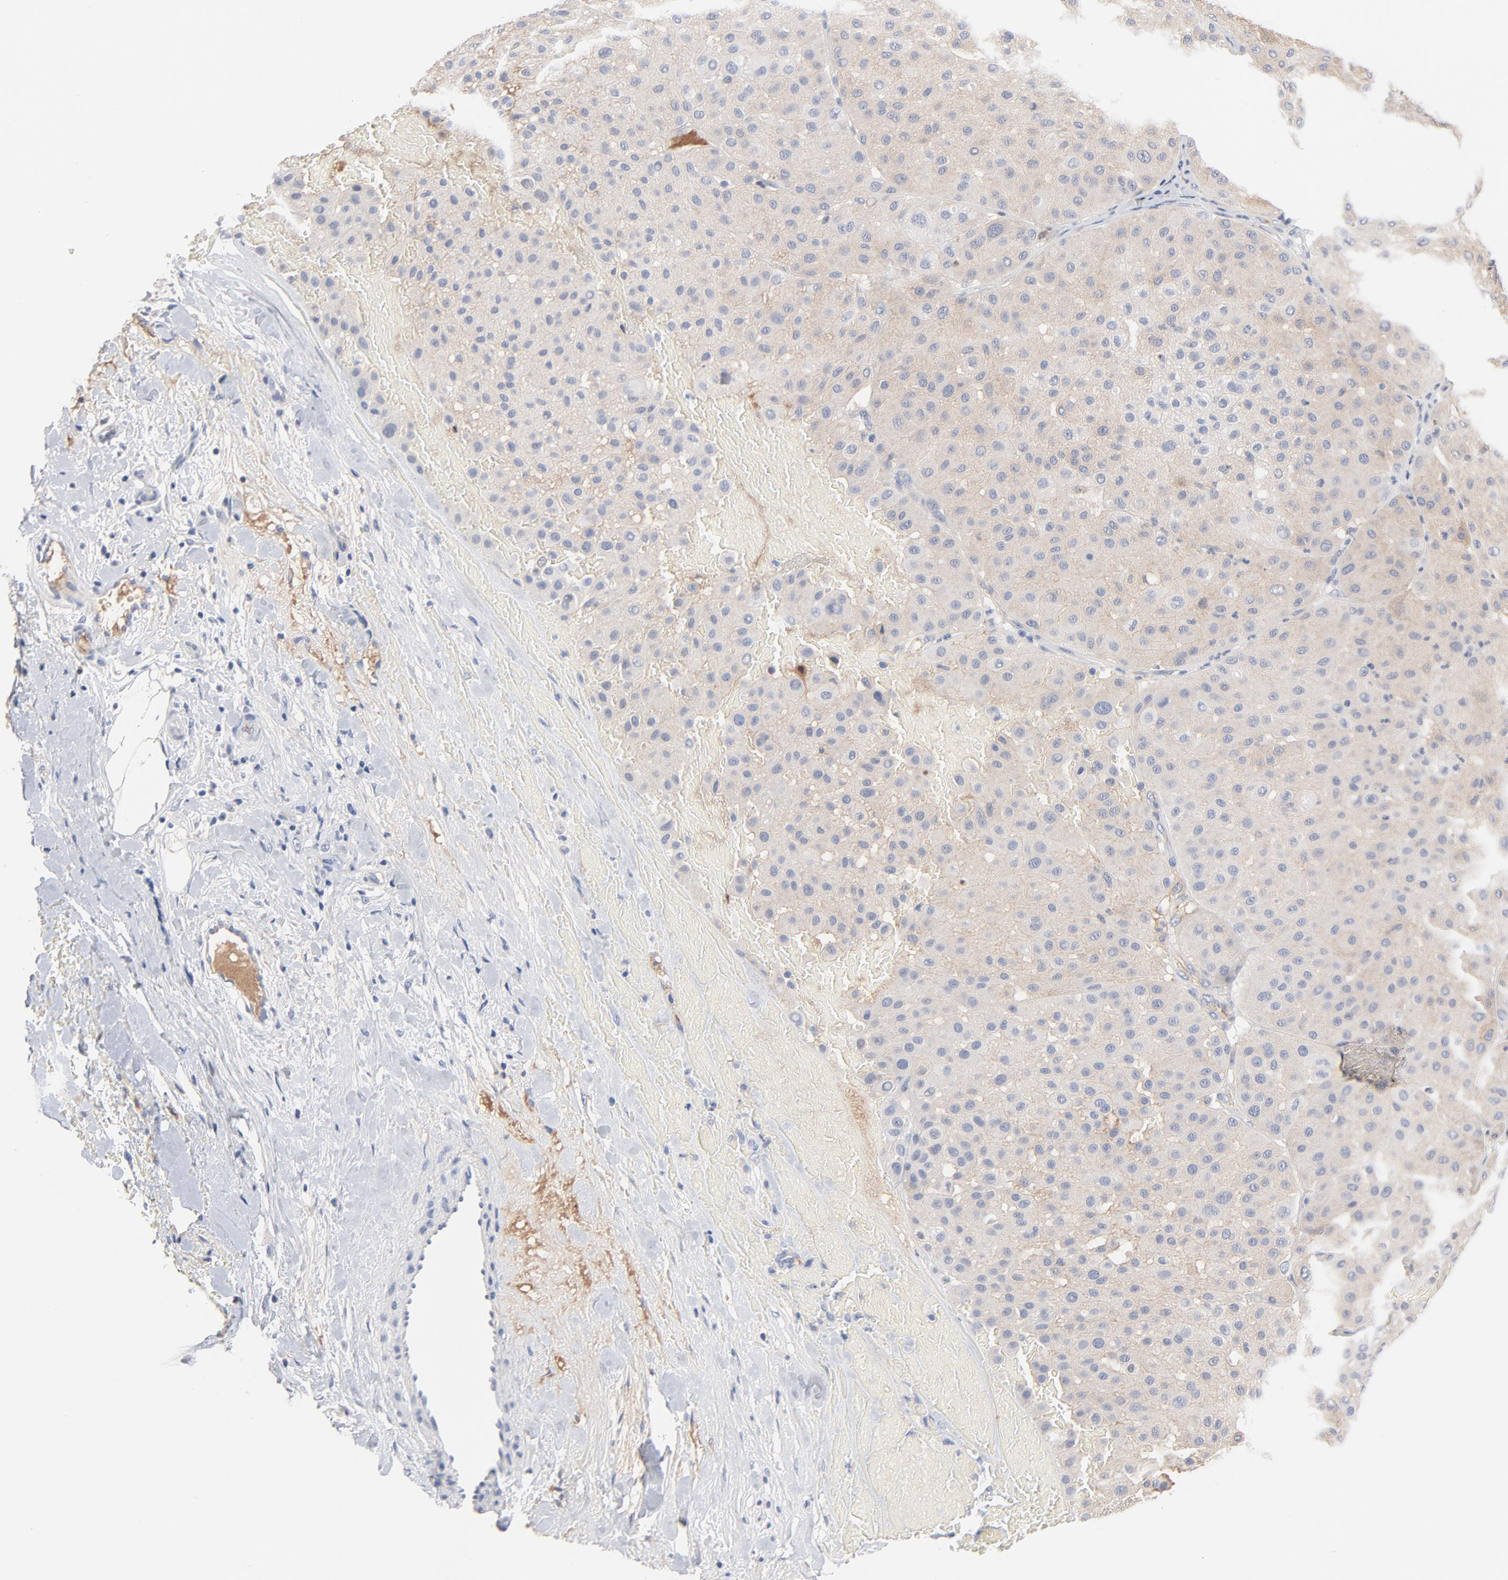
{"staining": {"intensity": "negative", "quantity": "none", "location": "none"}, "tissue": "melanoma", "cell_type": "Tumor cells", "image_type": "cancer", "snomed": [{"axis": "morphology", "description": "Normal tissue, NOS"}, {"axis": "morphology", "description": "Malignant melanoma, Metastatic site"}, {"axis": "topography", "description": "Skin"}], "caption": "Human melanoma stained for a protein using immunohistochemistry demonstrates no positivity in tumor cells.", "gene": "SERPINA4", "patient": {"sex": "male", "age": 41}}